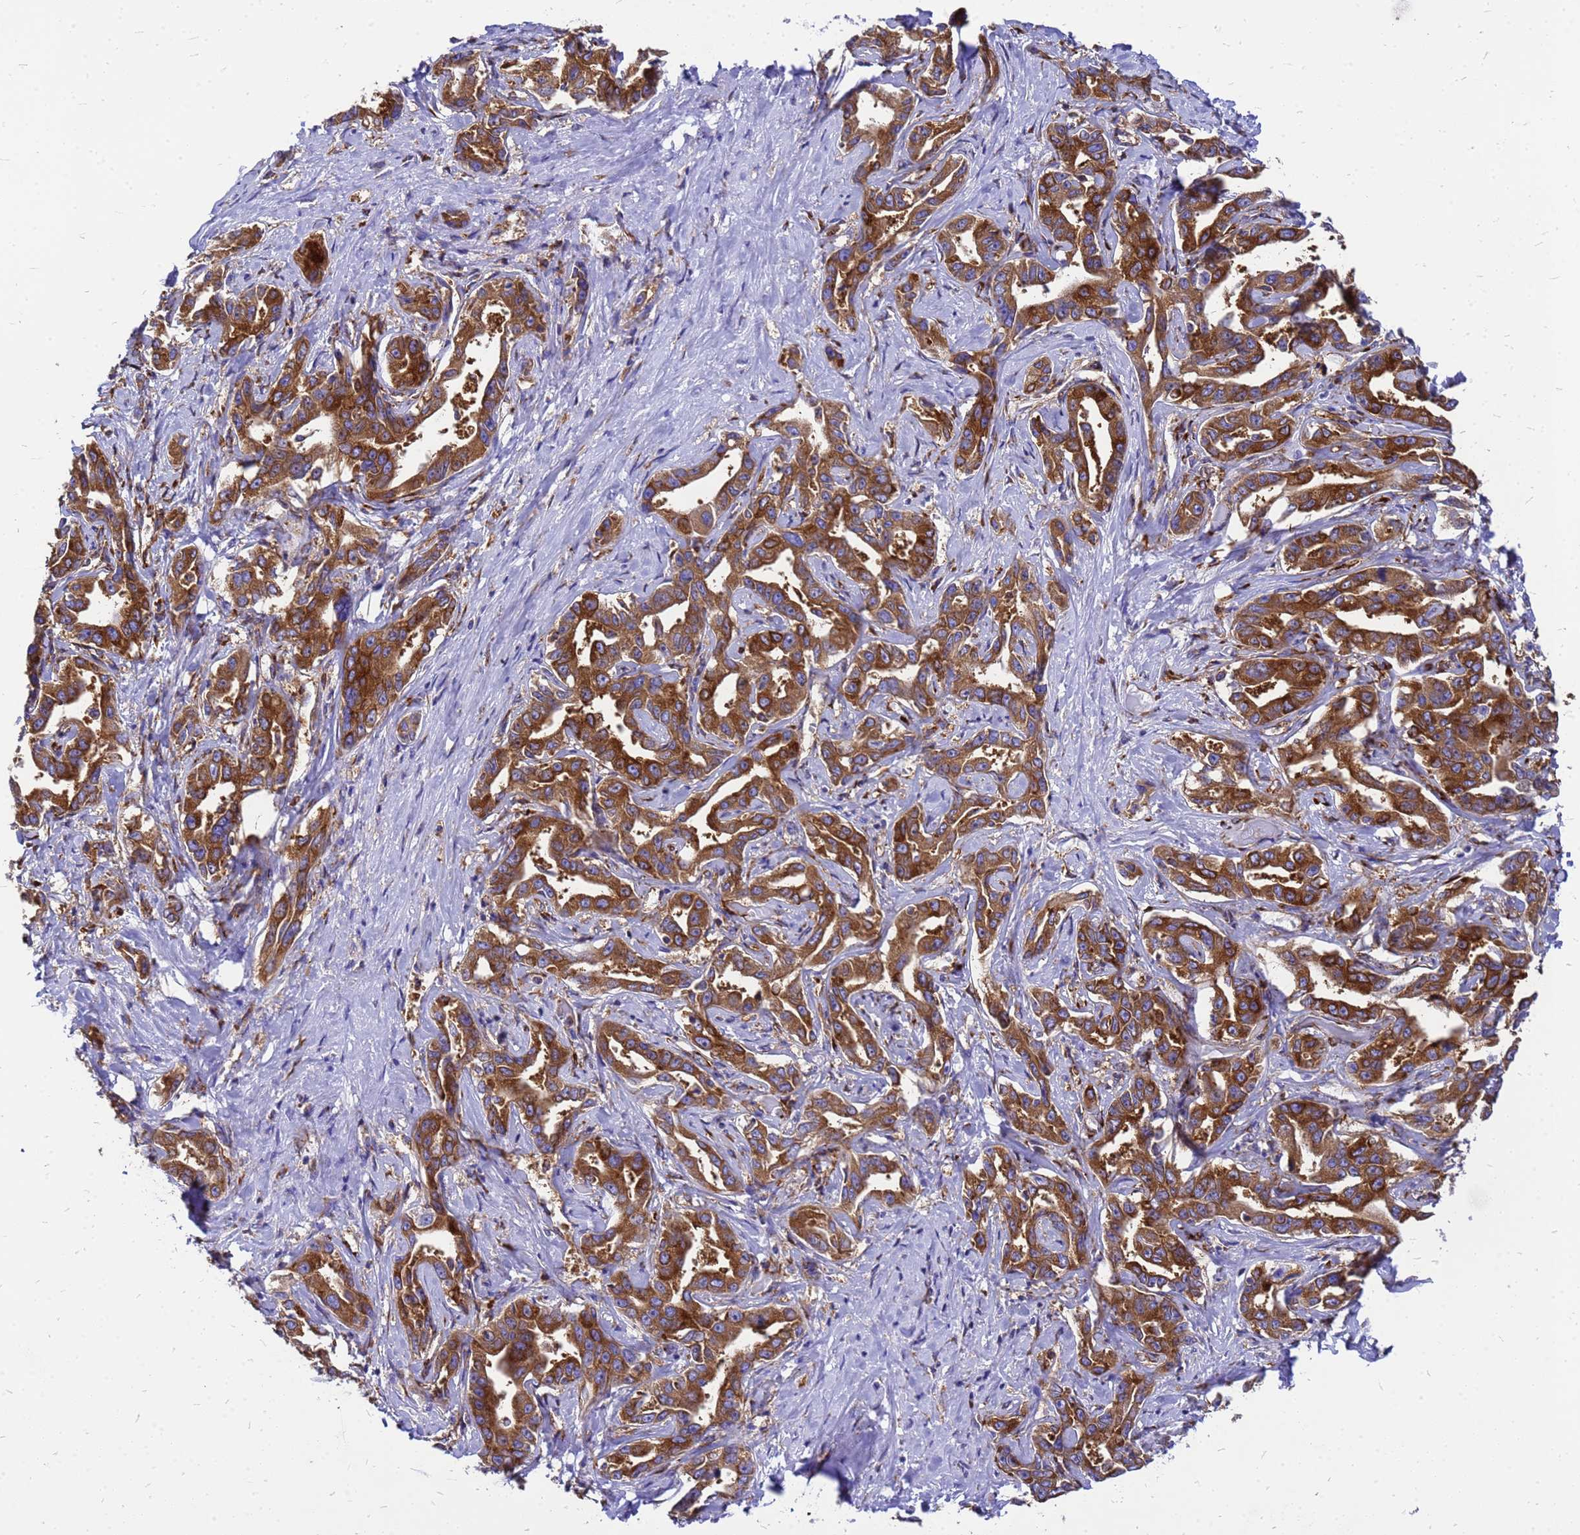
{"staining": {"intensity": "strong", "quantity": ">75%", "location": "cytoplasmic/membranous"}, "tissue": "liver cancer", "cell_type": "Tumor cells", "image_type": "cancer", "snomed": [{"axis": "morphology", "description": "Cholangiocarcinoma"}, {"axis": "topography", "description": "Liver"}], "caption": "This is an image of immunohistochemistry (IHC) staining of liver cholangiocarcinoma, which shows strong expression in the cytoplasmic/membranous of tumor cells.", "gene": "EEF1D", "patient": {"sex": "male", "age": 59}}